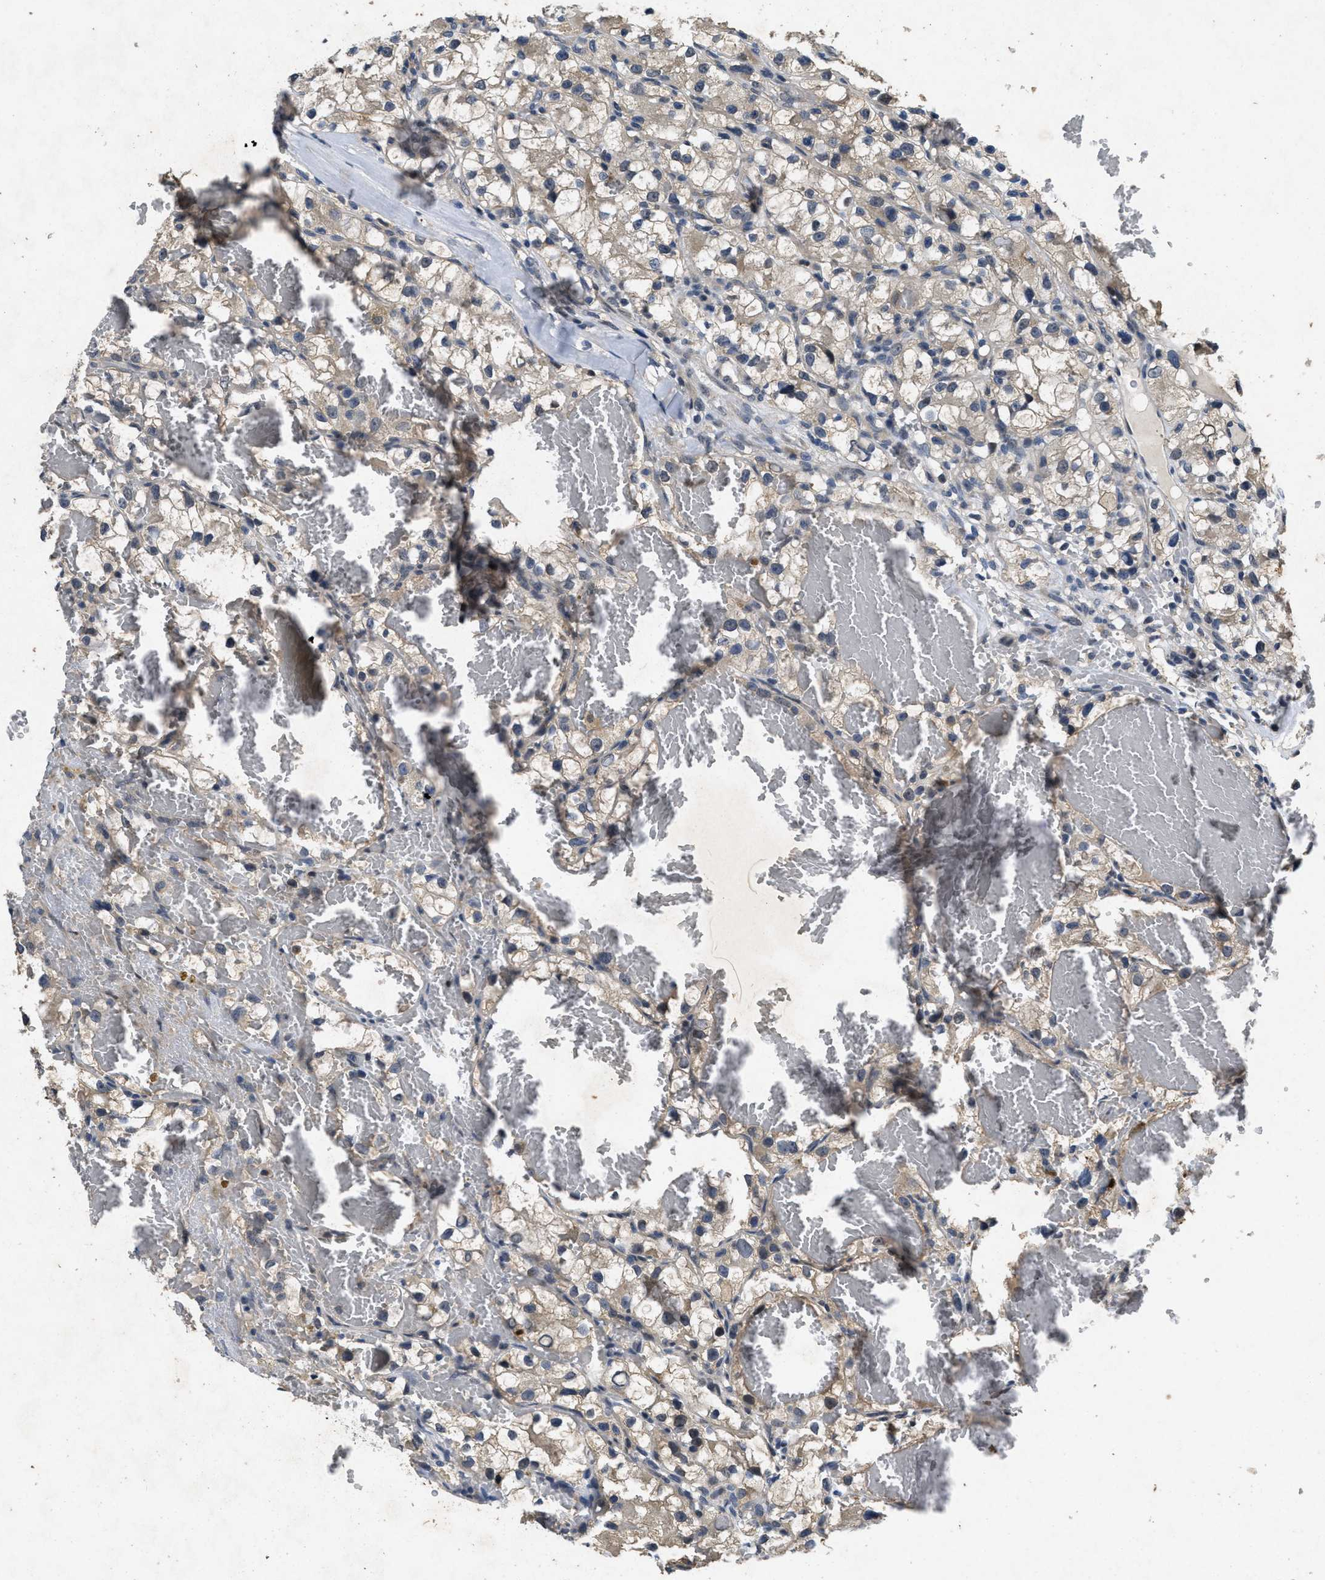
{"staining": {"intensity": "weak", "quantity": "<25%", "location": "cytoplasmic/membranous"}, "tissue": "renal cancer", "cell_type": "Tumor cells", "image_type": "cancer", "snomed": [{"axis": "morphology", "description": "Adenocarcinoma, NOS"}, {"axis": "topography", "description": "Kidney"}], "caption": "DAB immunohistochemical staining of human adenocarcinoma (renal) exhibits no significant expression in tumor cells. Nuclei are stained in blue.", "gene": "PAPOLG", "patient": {"sex": "female", "age": 57}}